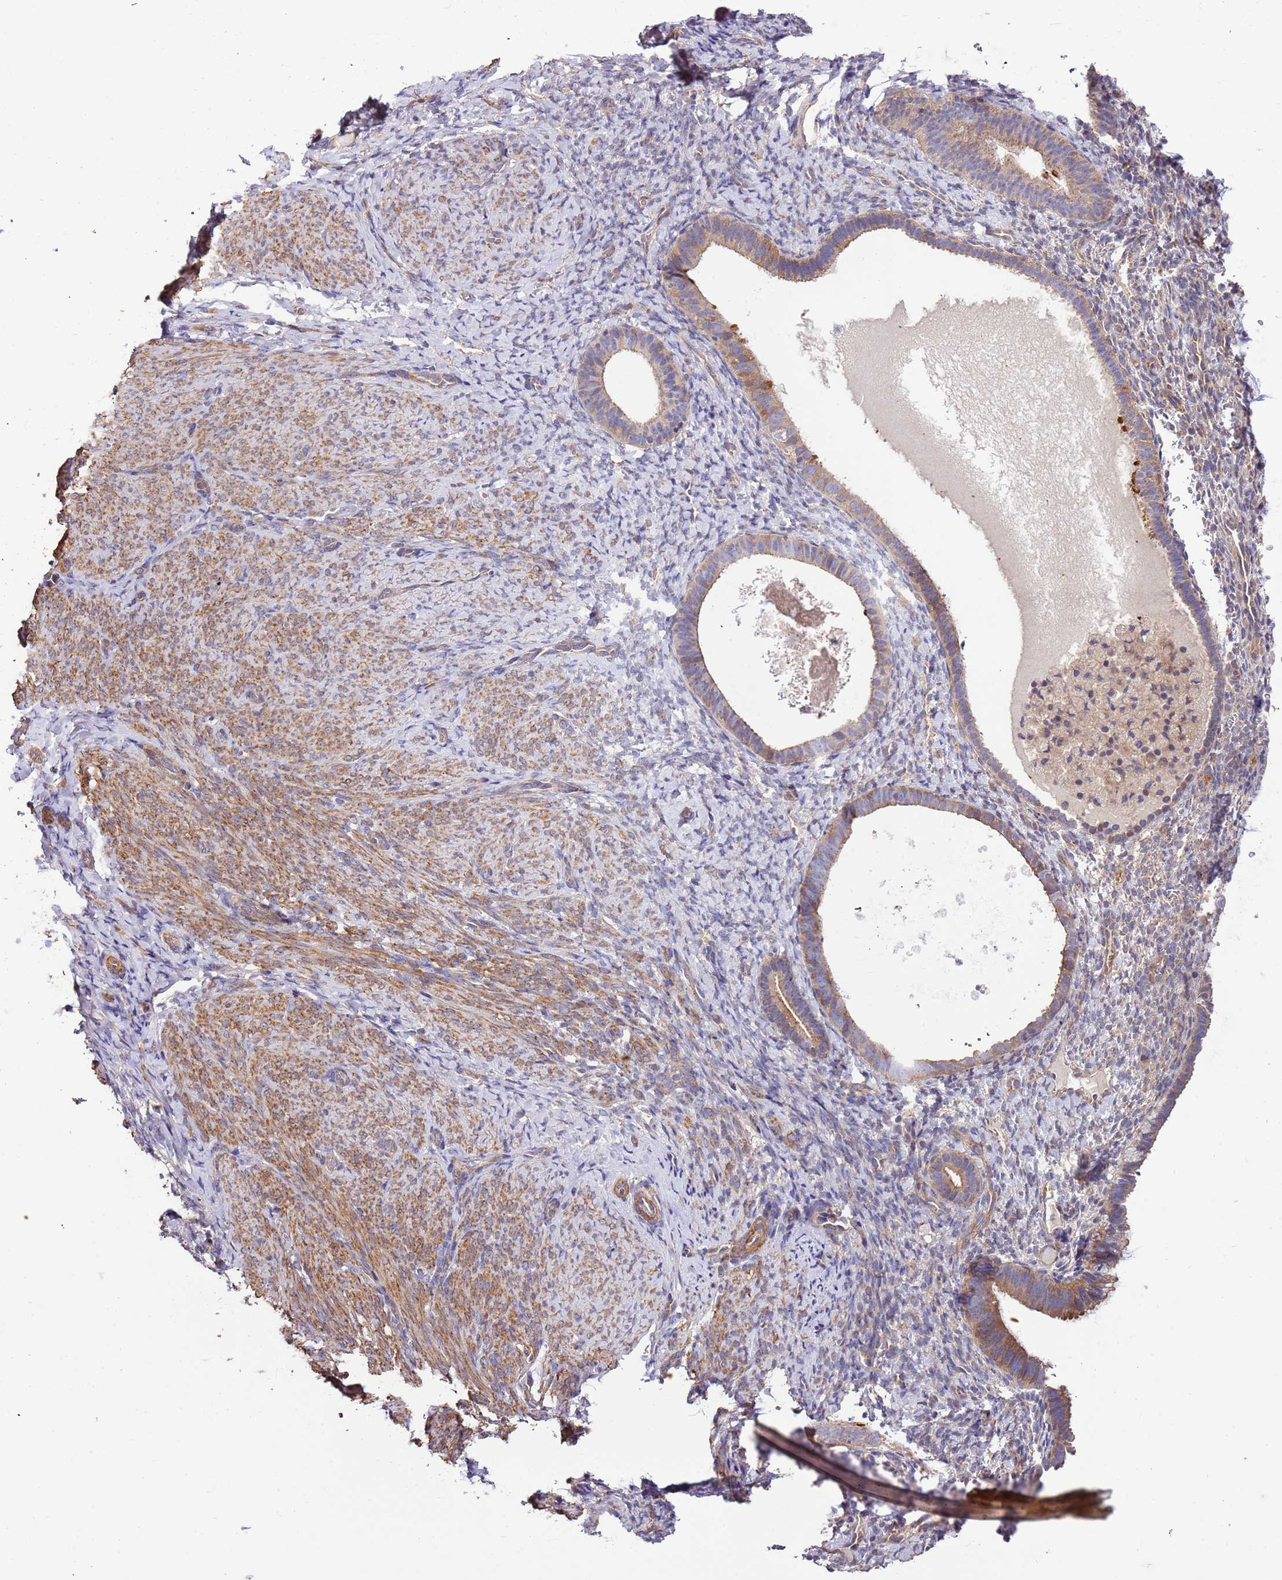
{"staining": {"intensity": "weak", "quantity": "<25%", "location": "cytoplasmic/membranous"}, "tissue": "endometrium", "cell_type": "Cells in endometrial stroma", "image_type": "normal", "snomed": [{"axis": "morphology", "description": "Normal tissue, NOS"}, {"axis": "topography", "description": "Endometrium"}], "caption": "IHC of benign human endometrium demonstrates no positivity in cells in endometrial stroma.", "gene": "LAMB4", "patient": {"sex": "female", "age": 65}}